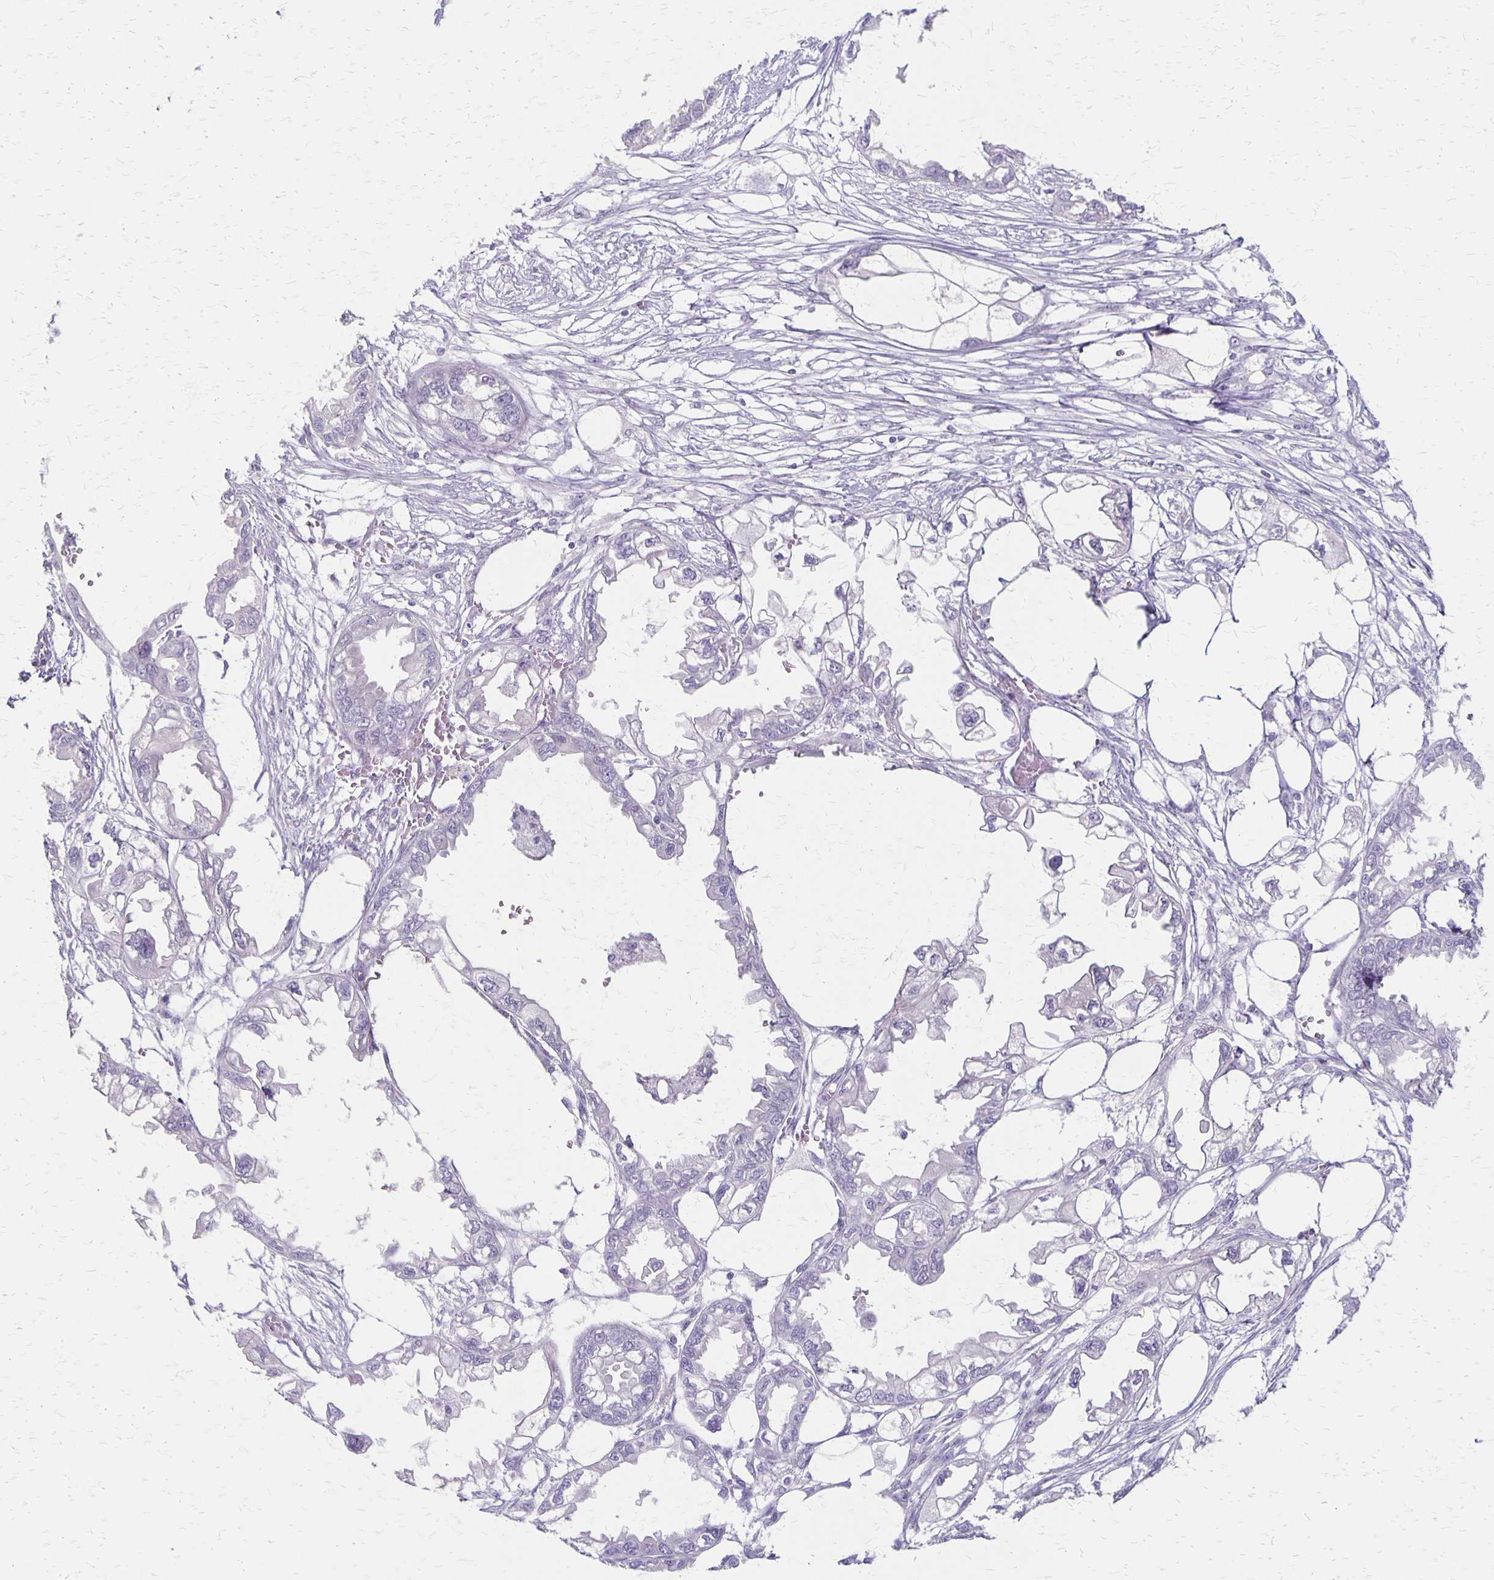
{"staining": {"intensity": "negative", "quantity": "none", "location": "none"}, "tissue": "endometrial cancer", "cell_type": "Tumor cells", "image_type": "cancer", "snomed": [{"axis": "morphology", "description": "Adenocarcinoma, NOS"}, {"axis": "morphology", "description": "Adenocarcinoma, metastatic, NOS"}, {"axis": "topography", "description": "Adipose tissue"}, {"axis": "topography", "description": "Endometrium"}], "caption": "Endometrial cancer (metastatic adenocarcinoma) stained for a protein using immunohistochemistry shows no expression tumor cells.", "gene": "HOMER1", "patient": {"sex": "female", "age": 67}}